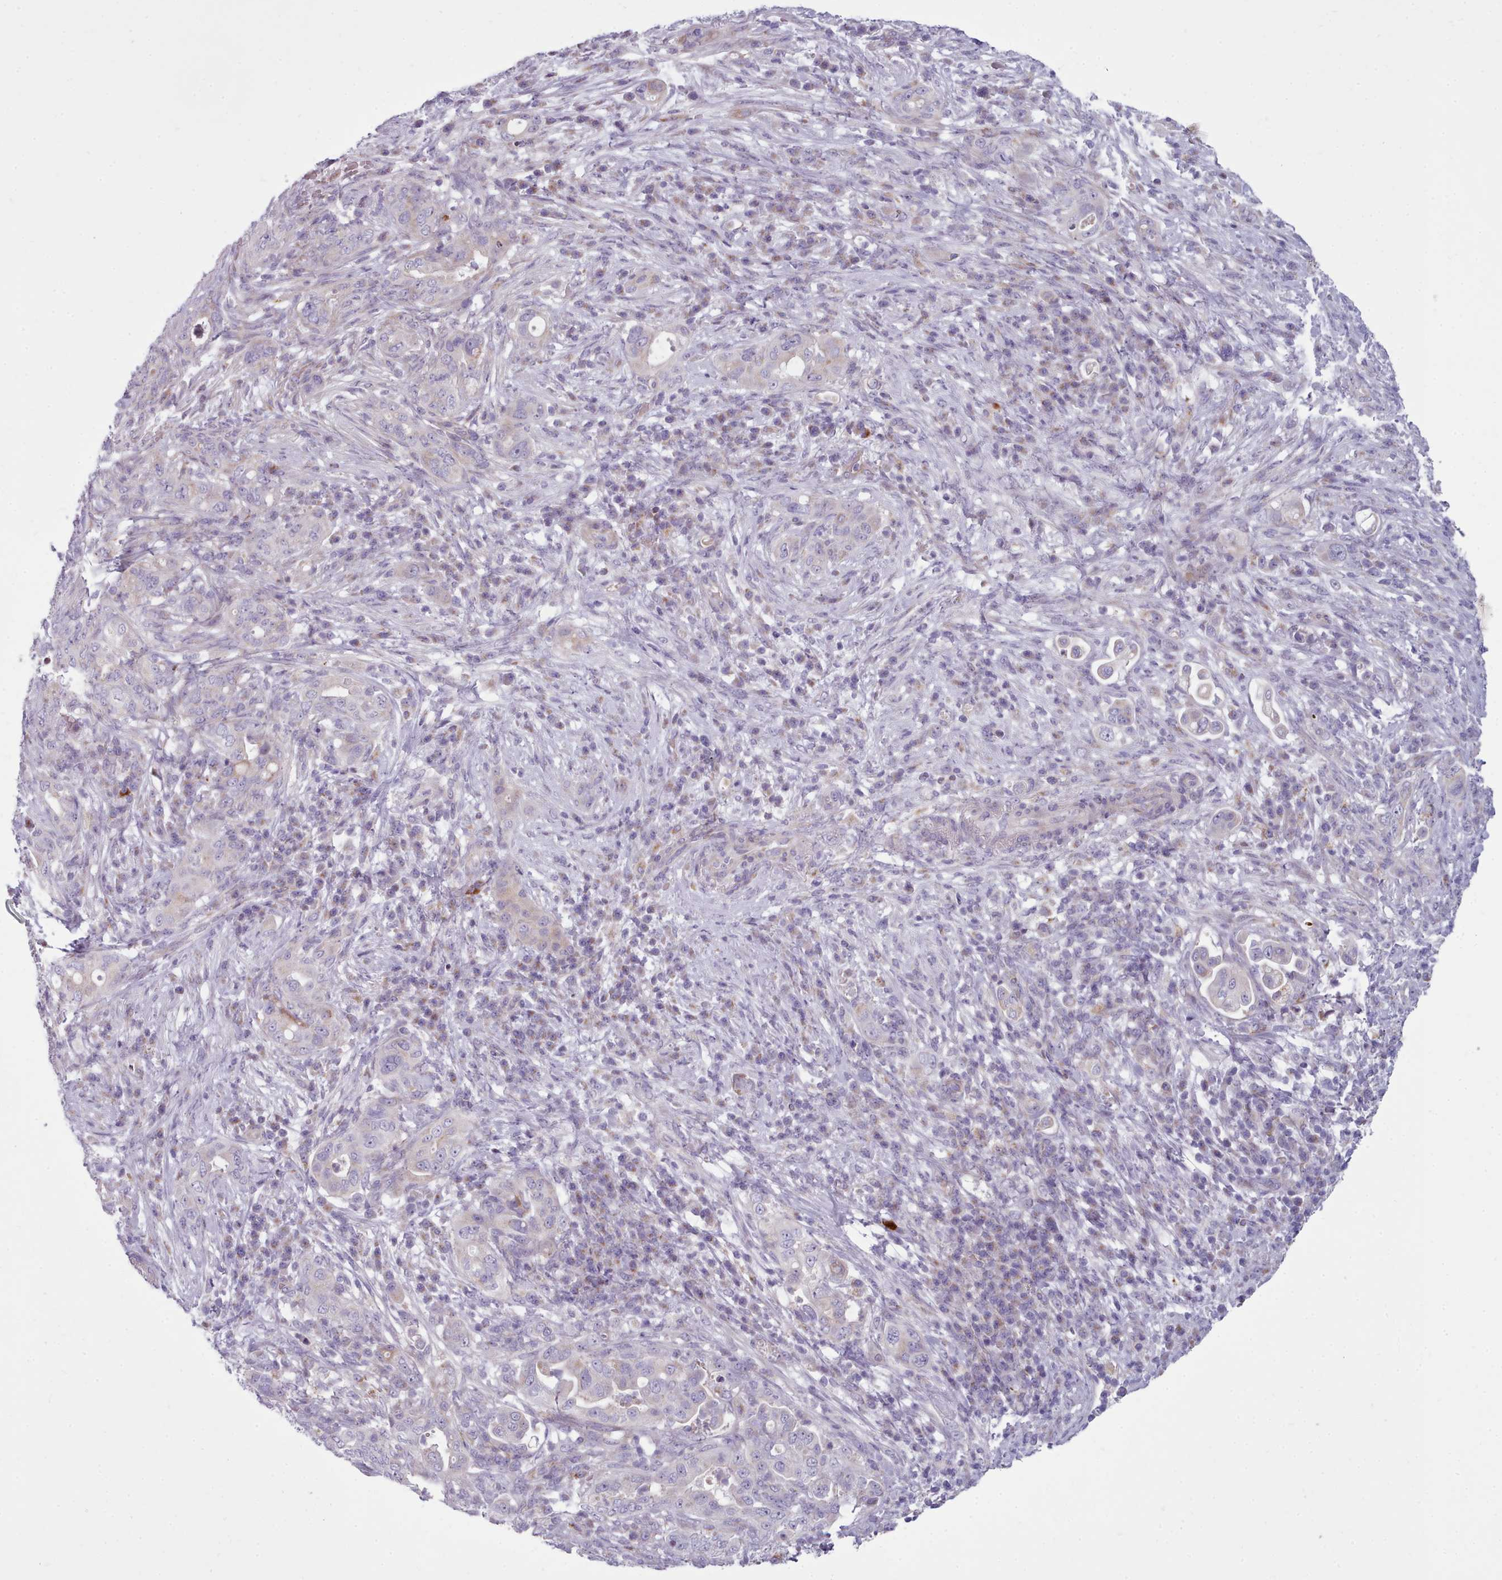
{"staining": {"intensity": "negative", "quantity": "none", "location": "none"}, "tissue": "pancreatic cancer", "cell_type": "Tumor cells", "image_type": "cancer", "snomed": [{"axis": "morphology", "description": "Adenocarcinoma, NOS"}, {"axis": "topography", "description": "Pancreas"}], "caption": "An immunohistochemistry image of pancreatic cancer is shown. There is no staining in tumor cells of pancreatic cancer.", "gene": "SLC52A3", "patient": {"sex": "female", "age": 63}}